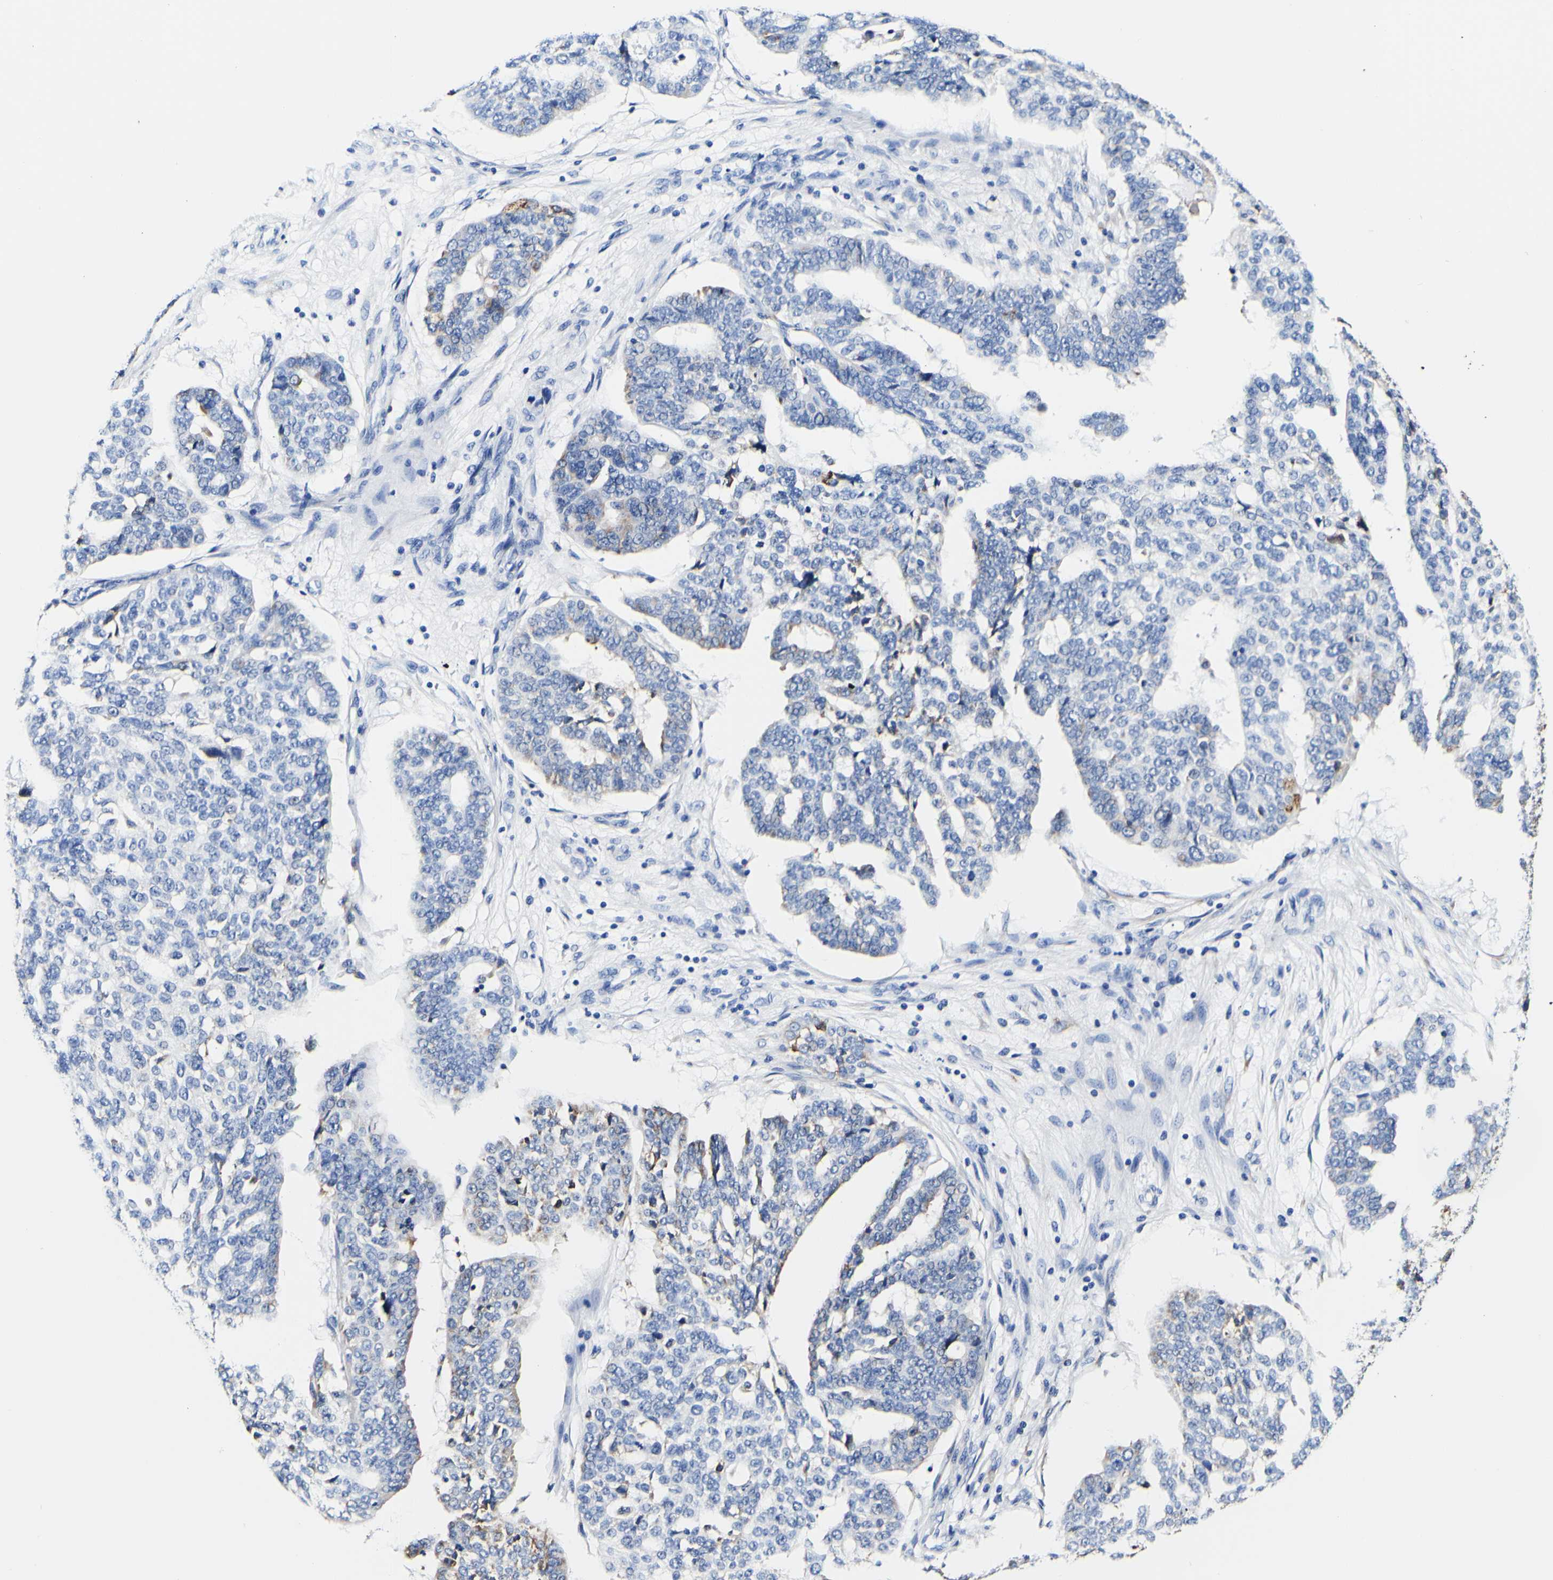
{"staining": {"intensity": "weak", "quantity": "<25%", "location": "cytoplasmic/membranous"}, "tissue": "ovarian cancer", "cell_type": "Tumor cells", "image_type": "cancer", "snomed": [{"axis": "morphology", "description": "Cystadenocarcinoma, serous, NOS"}, {"axis": "topography", "description": "Ovary"}], "caption": "Ovarian cancer was stained to show a protein in brown. There is no significant positivity in tumor cells.", "gene": "P4HB", "patient": {"sex": "female", "age": 59}}